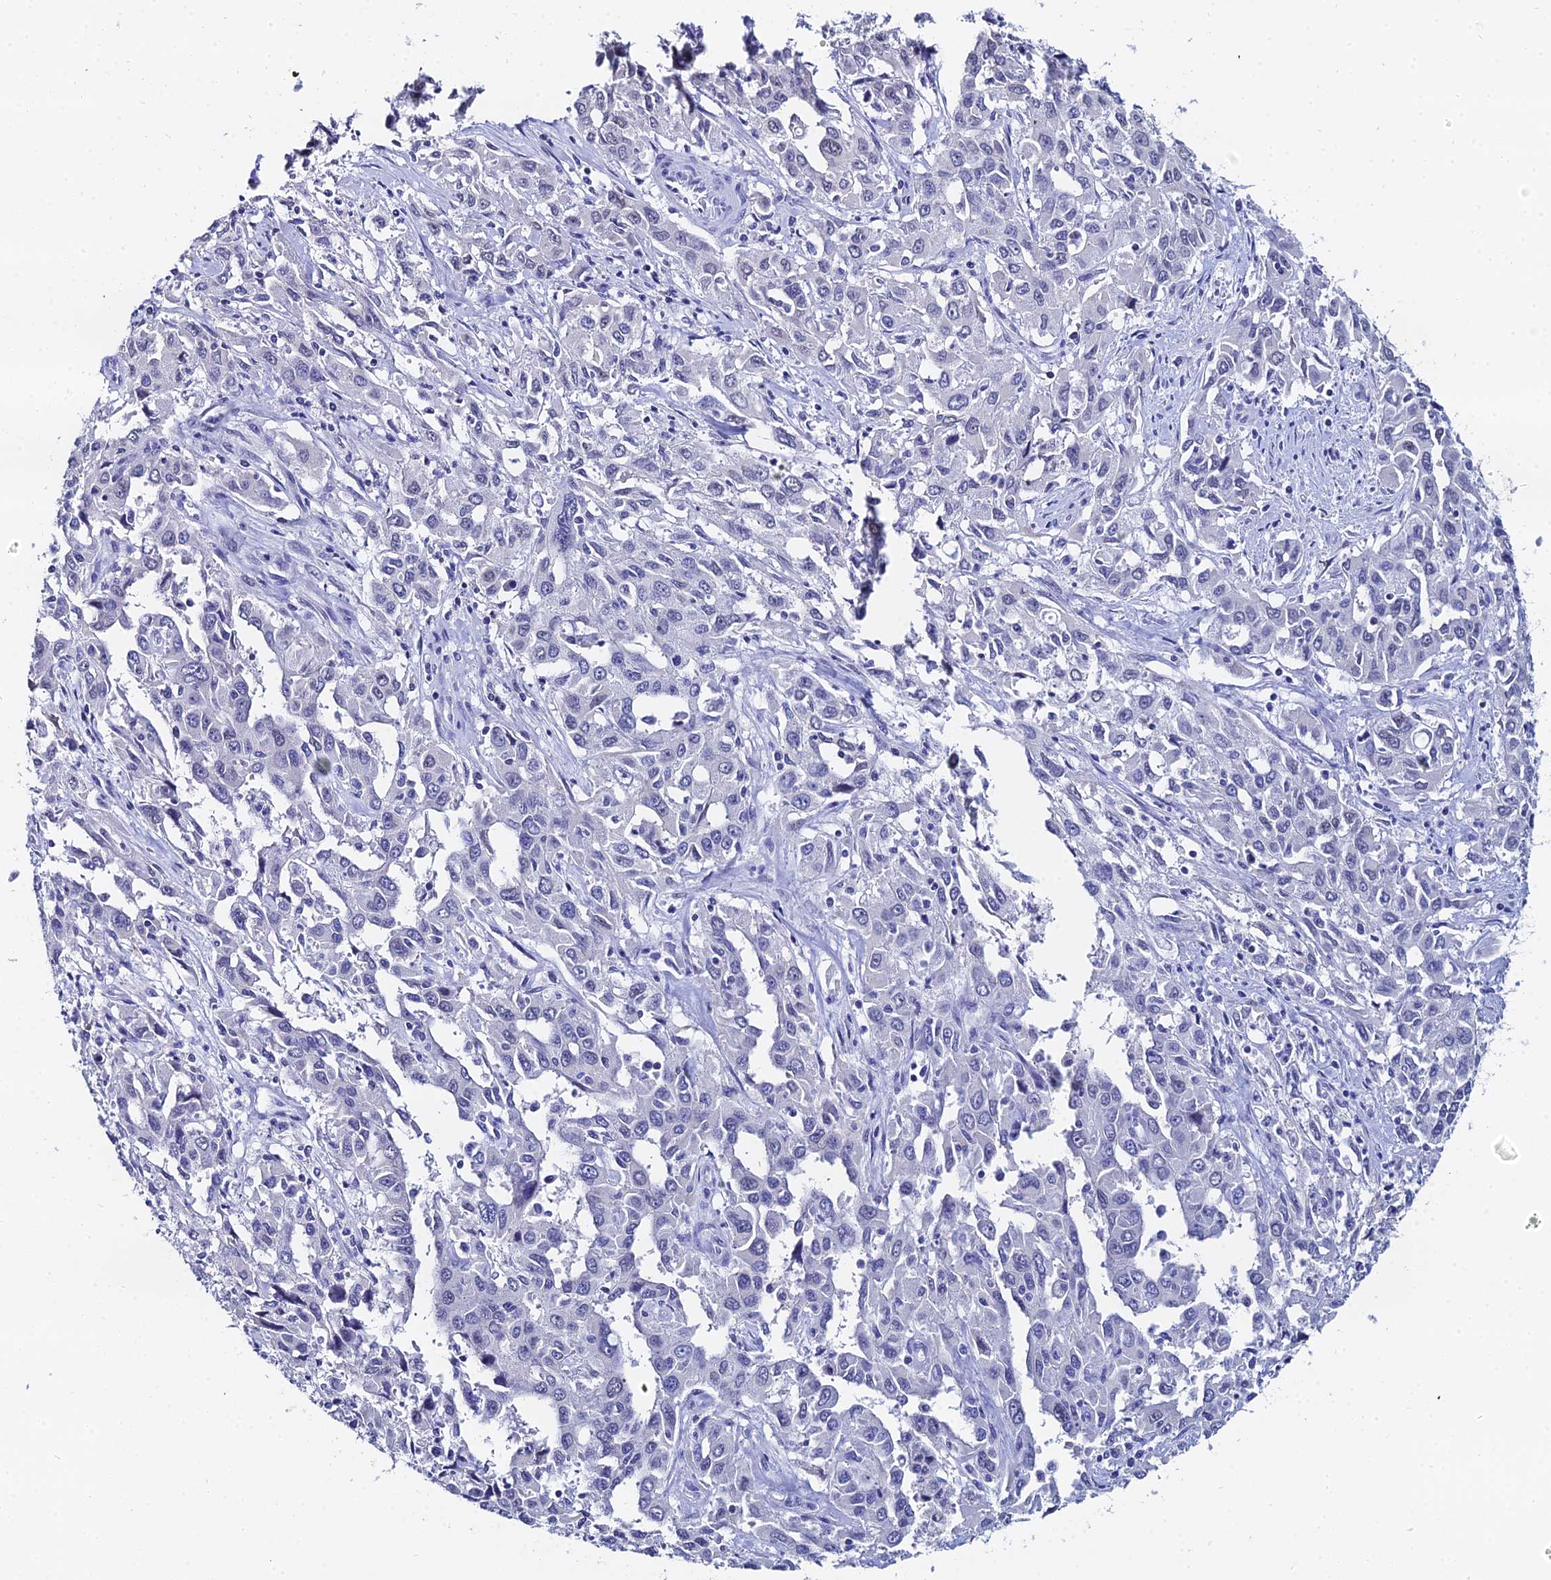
{"staining": {"intensity": "negative", "quantity": "none", "location": "none"}, "tissue": "liver cancer", "cell_type": "Tumor cells", "image_type": "cancer", "snomed": [{"axis": "morphology", "description": "Carcinoma, Hepatocellular, NOS"}, {"axis": "topography", "description": "Liver"}], "caption": "Human liver cancer (hepatocellular carcinoma) stained for a protein using IHC shows no staining in tumor cells.", "gene": "OCM", "patient": {"sex": "male", "age": 63}}